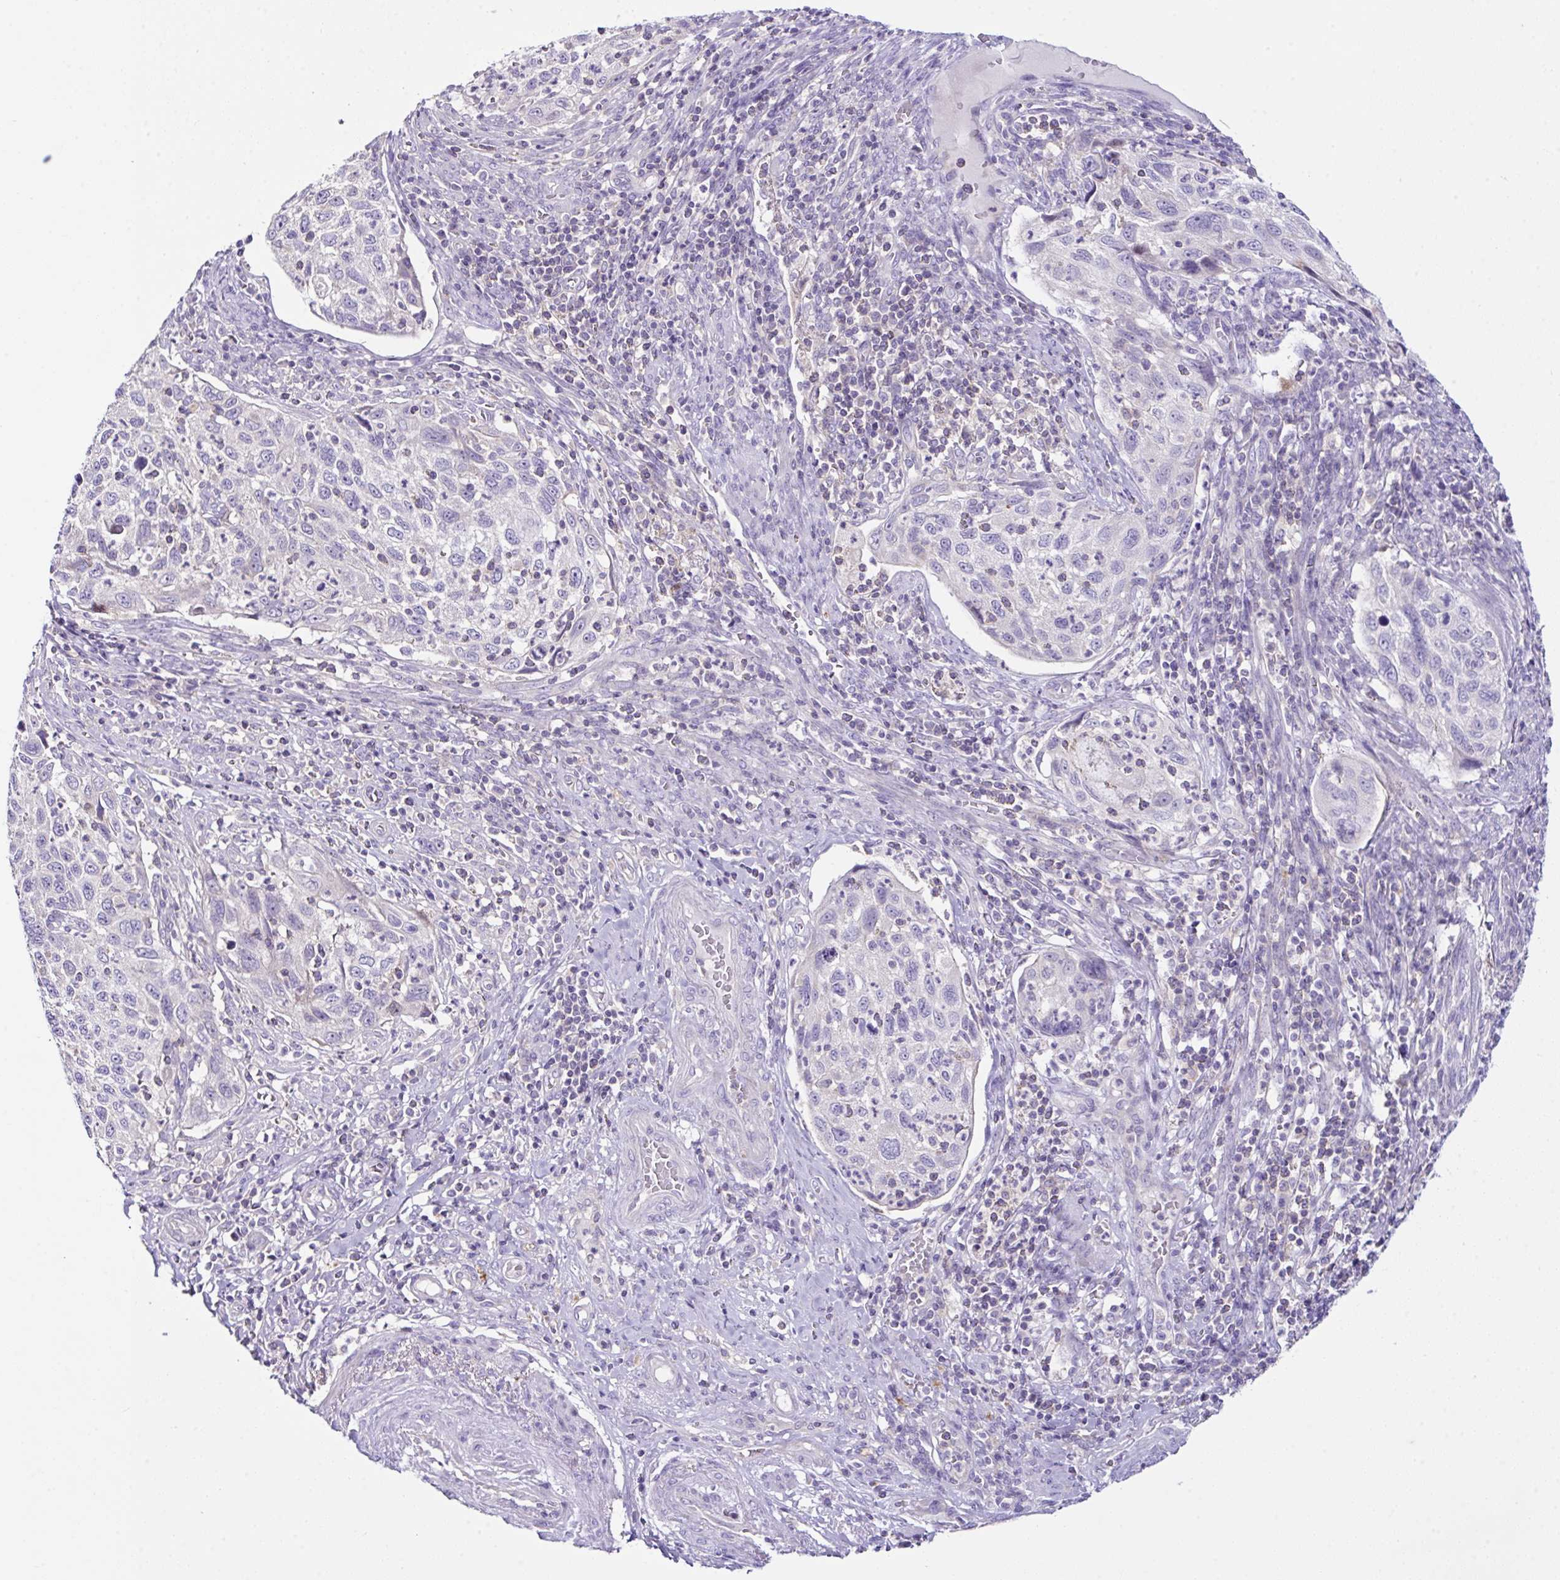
{"staining": {"intensity": "negative", "quantity": "none", "location": "none"}, "tissue": "cervical cancer", "cell_type": "Tumor cells", "image_type": "cancer", "snomed": [{"axis": "morphology", "description": "Squamous cell carcinoma, NOS"}, {"axis": "topography", "description": "Cervix"}], "caption": "A histopathology image of human cervical cancer is negative for staining in tumor cells. (Stains: DAB (3,3'-diaminobenzidine) immunohistochemistry with hematoxylin counter stain, Microscopy: brightfield microscopy at high magnification).", "gene": "D2HGDH", "patient": {"sex": "female", "age": 70}}